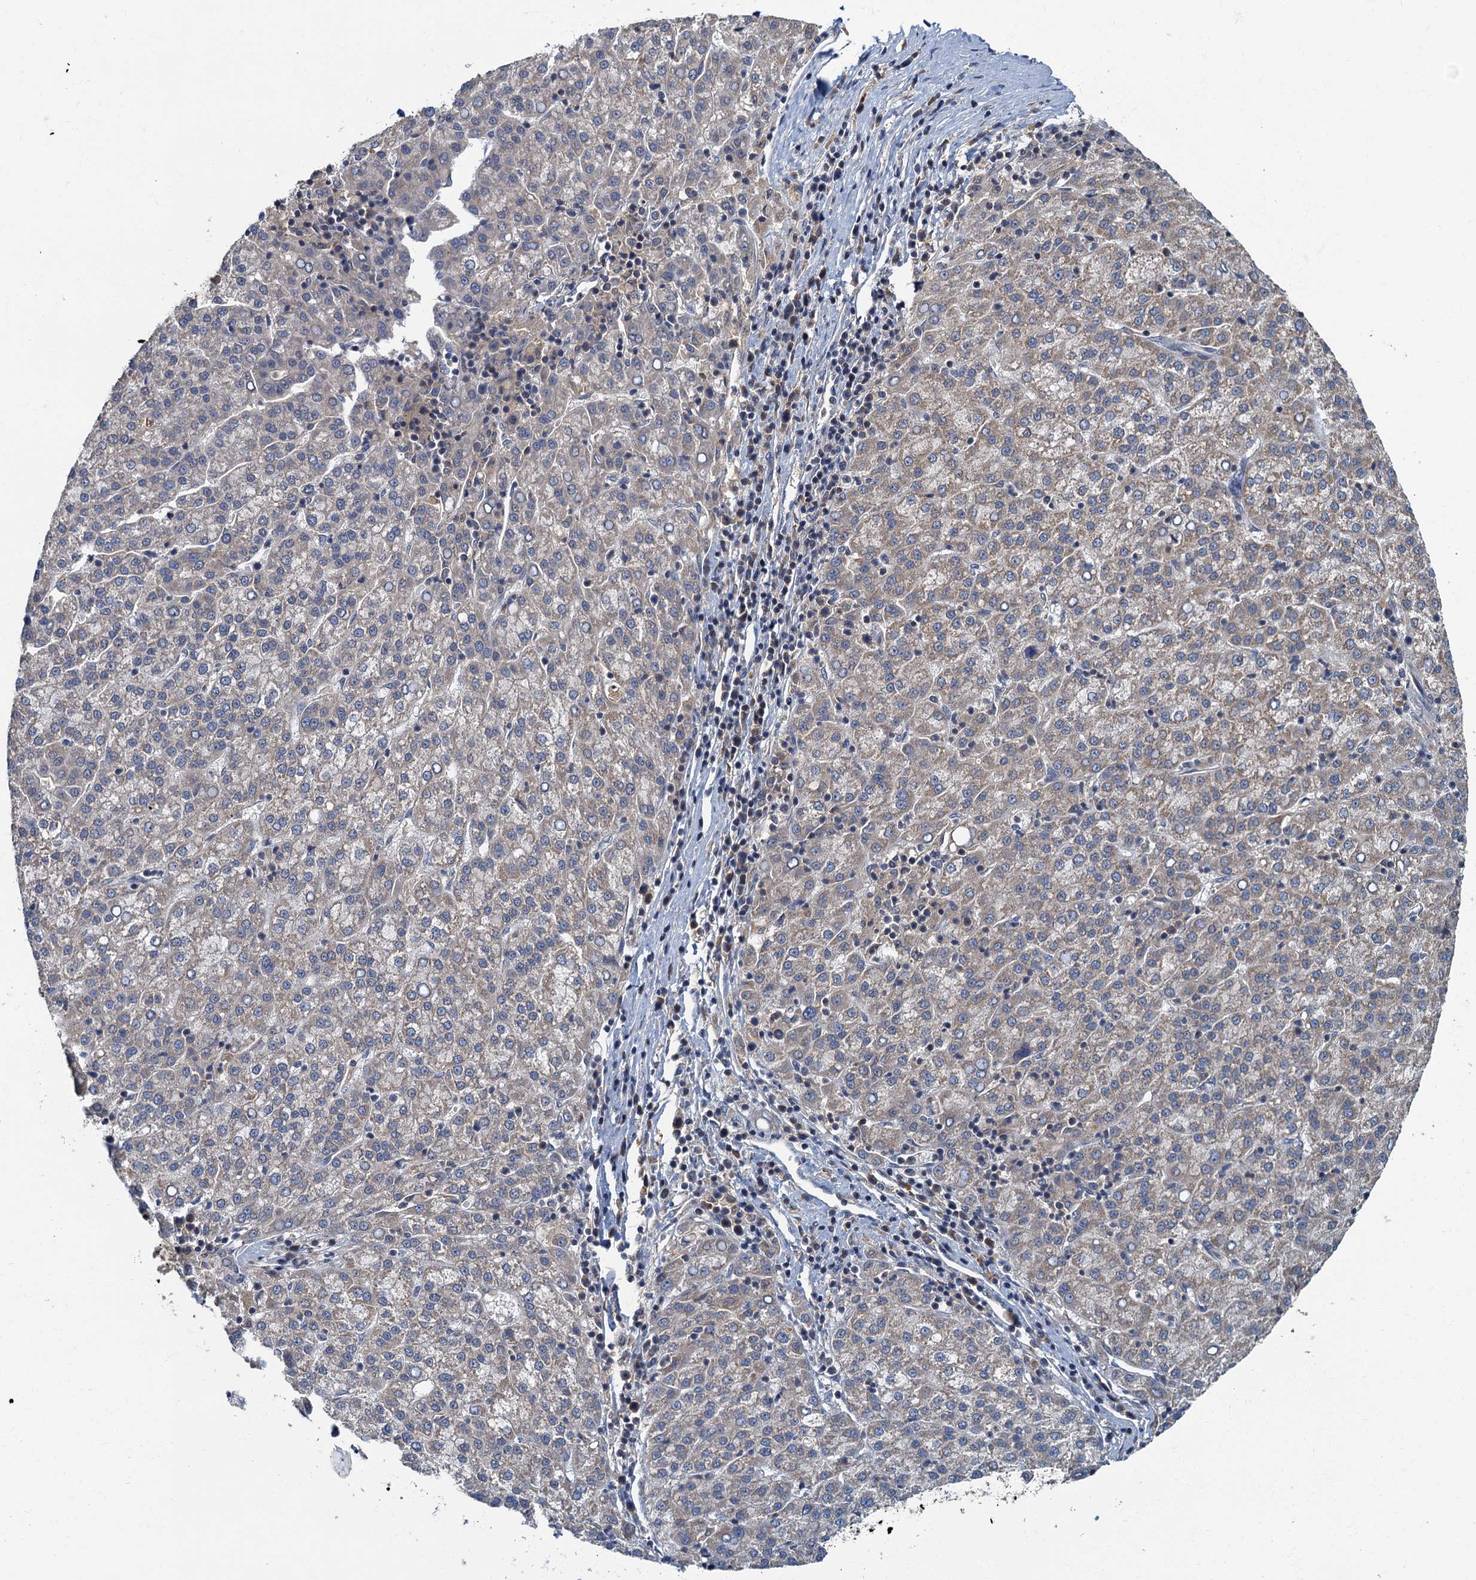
{"staining": {"intensity": "weak", "quantity": "<25%", "location": "cytoplasmic/membranous"}, "tissue": "liver cancer", "cell_type": "Tumor cells", "image_type": "cancer", "snomed": [{"axis": "morphology", "description": "Carcinoma, Hepatocellular, NOS"}, {"axis": "topography", "description": "Liver"}], "caption": "Tumor cells are negative for brown protein staining in liver cancer. (DAB (3,3'-diaminobenzidine) immunohistochemistry (IHC), high magnification).", "gene": "WDCP", "patient": {"sex": "female", "age": 58}}